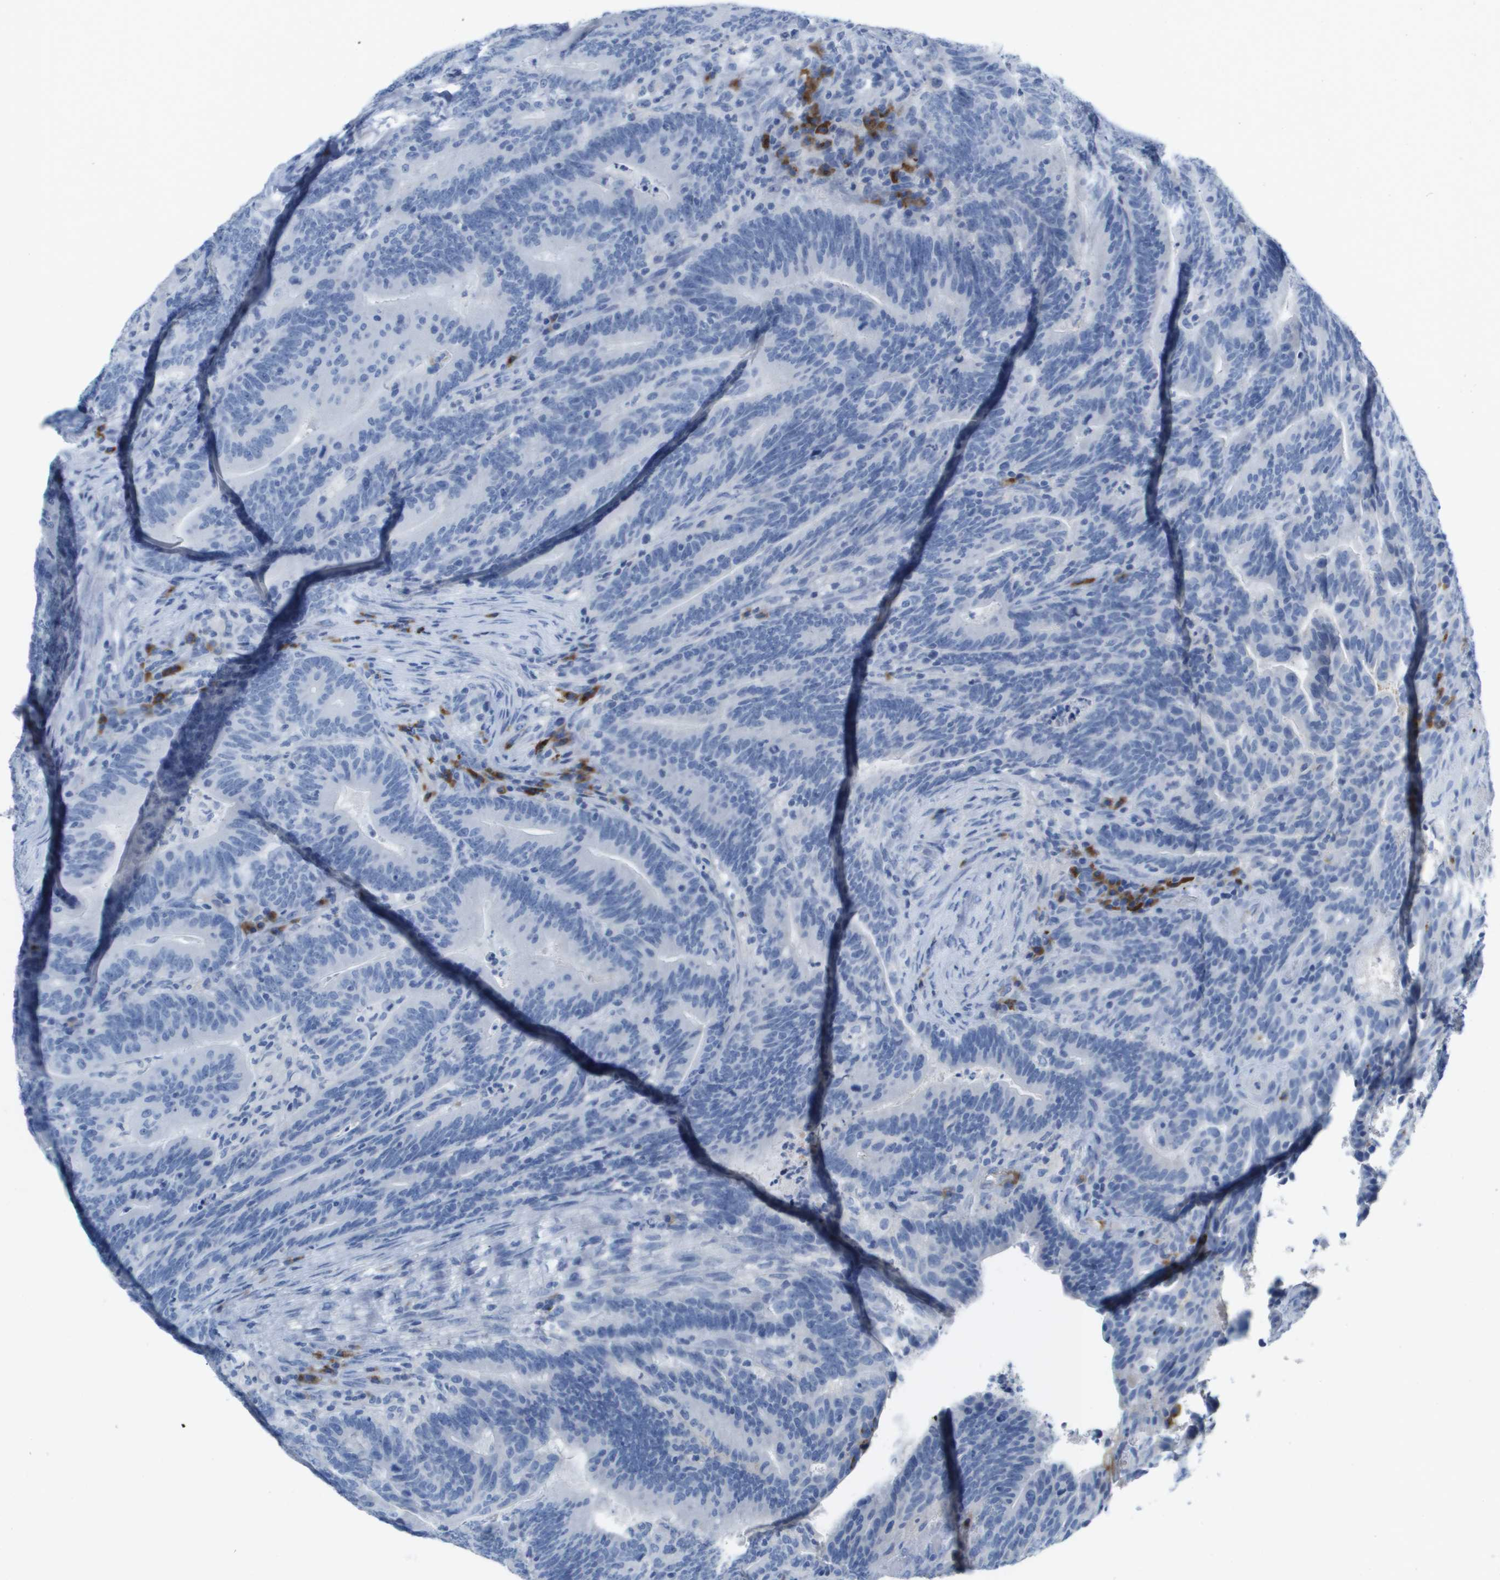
{"staining": {"intensity": "negative", "quantity": "none", "location": "none"}, "tissue": "colorectal cancer", "cell_type": "Tumor cells", "image_type": "cancer", "snomed": [{"axis": "morphology", "description": "Normal tissue, NOS"}, {"axis": "morphology", "description": "Adenocarcinoma, NOS"}, {"axis": "topography", "description": "Colon"}], "caption": "Immunohistochemical staining of colorectal adenocarcinoma demonstrates no significant staining in tumor cells.", "gene": "GPR18", "patient": {"sex": "female", "age": 66}}